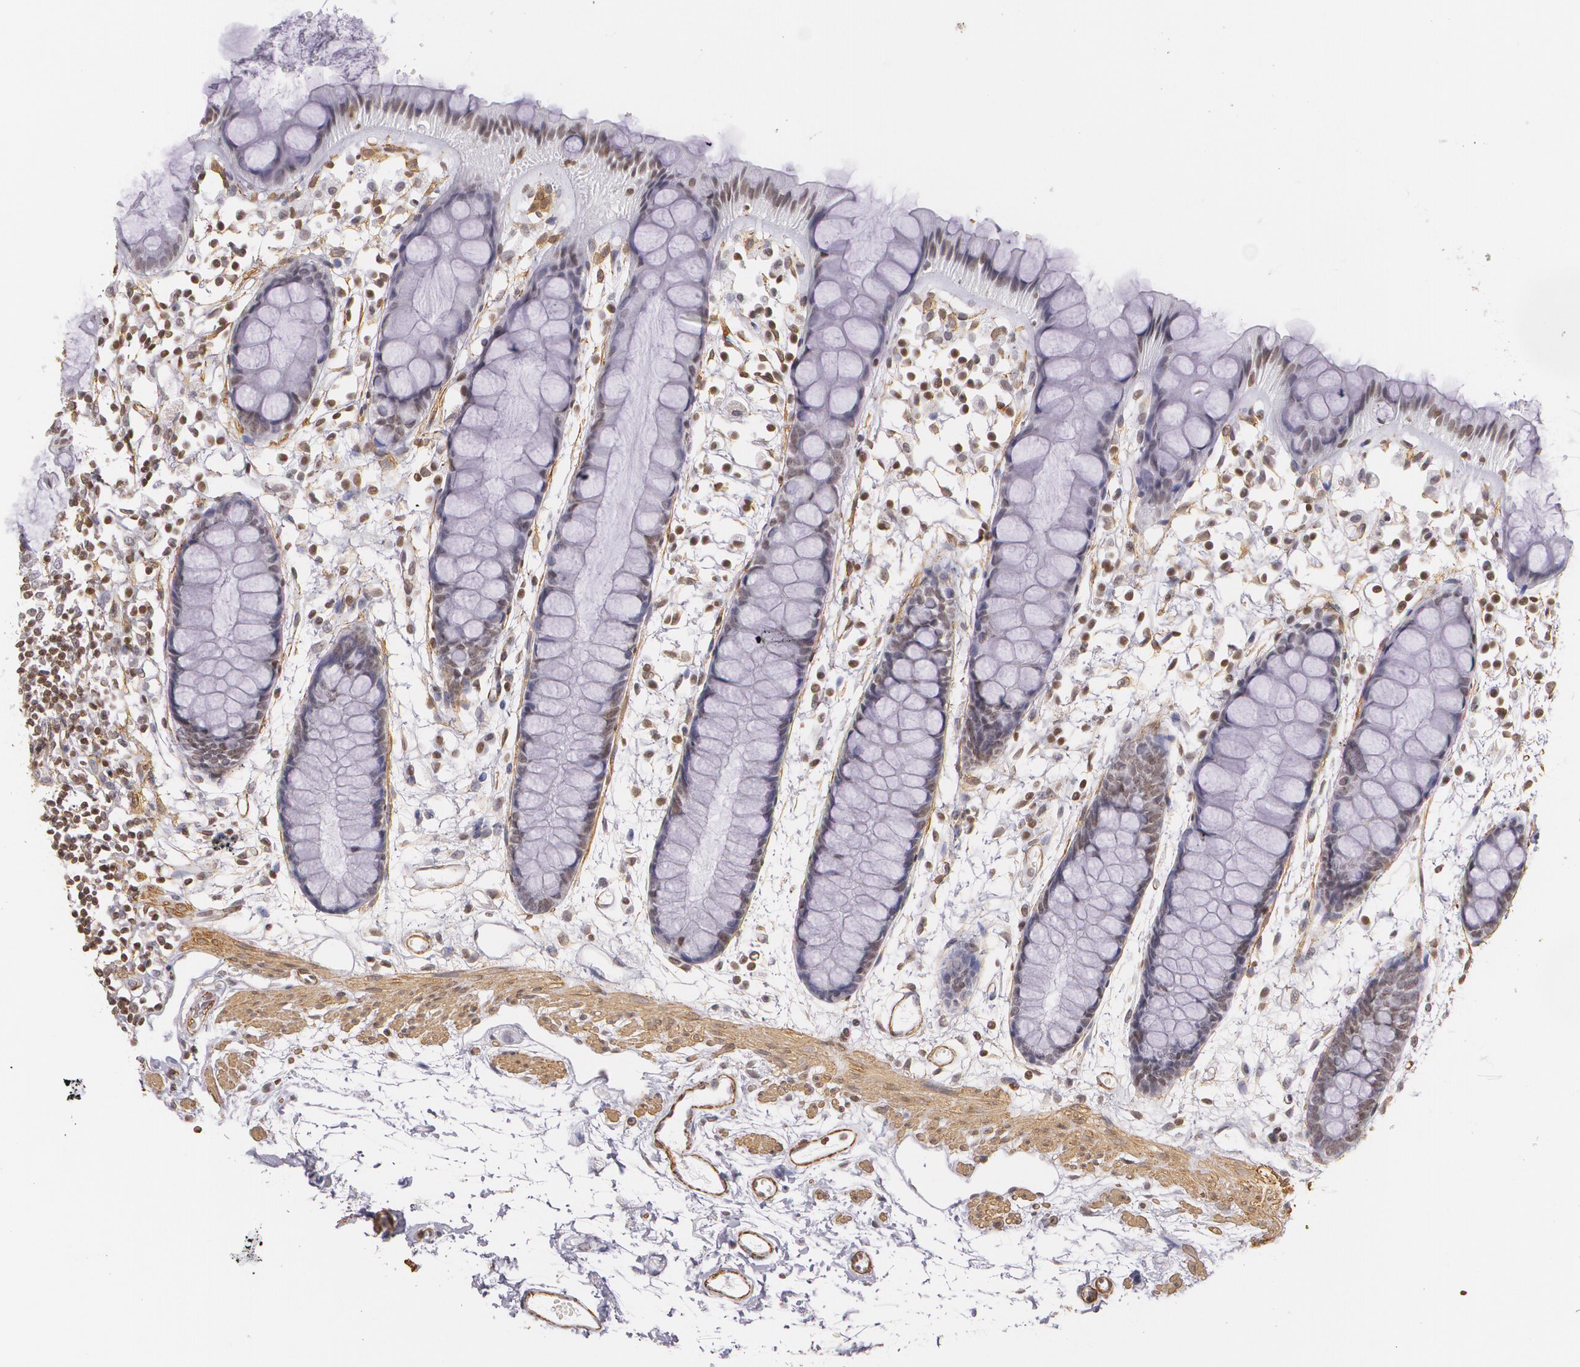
{"staining": {"intensity": "weak", "quantity": "<25%", "location": "nuclear"}, "tissue": "rectum", "cell_type": "Glandular cells", "image_type": "normal", "snomed": [{"axis": "morphology", "description": "Normal tissue, NOS"}, {"axis": "topography", "description": "Rectum"}], "caption": "The micrograph reveals no significant positivity in glandular cells of rectum. The staining is performed using DAB brown chromogen with nuclei counter-stained in using hematoxylin.", "gene": "VAMP1", "patient": {"sex": "female", "age": 66}}